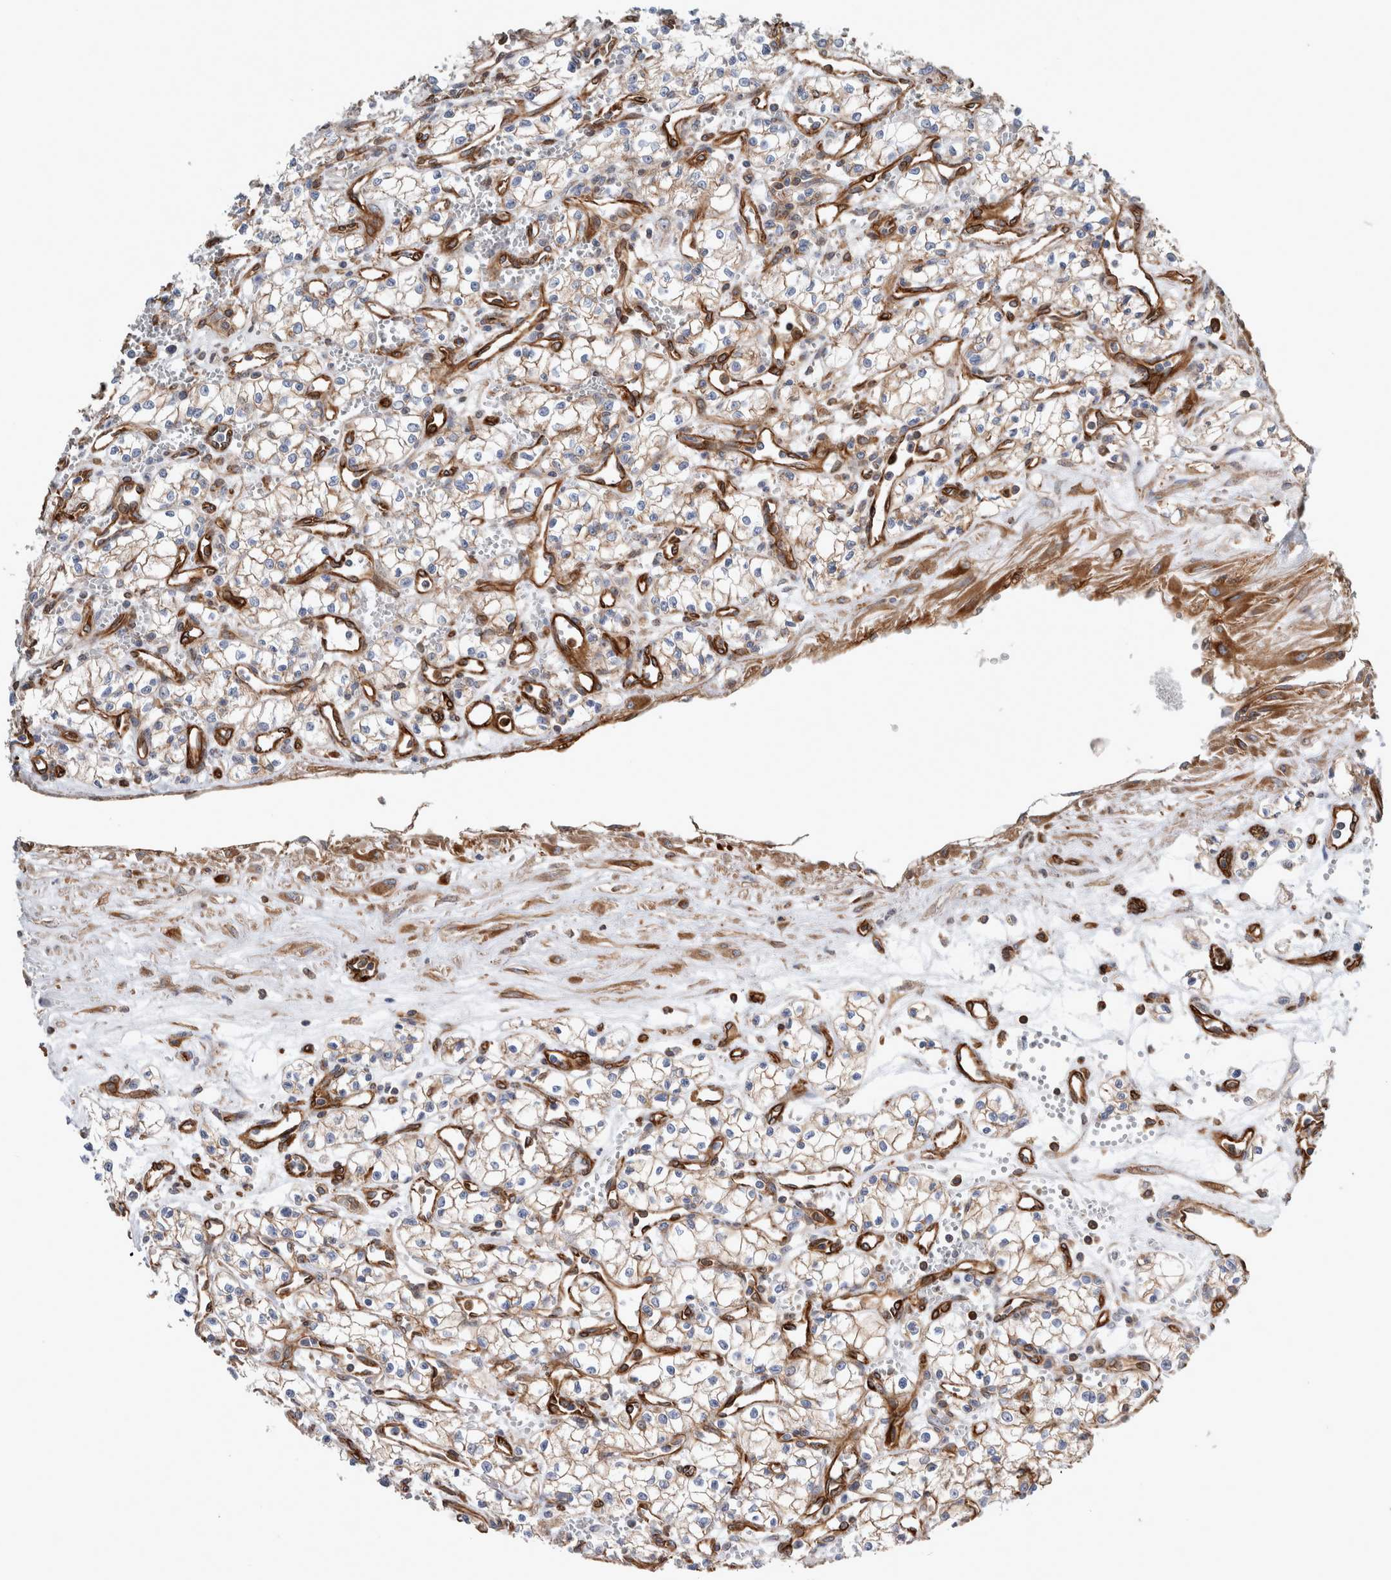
{"staining": {"intensity": "weak", "quantity": "25%-75%", "location": "cytoplasmic/membranous"}, "tissue": "renal cancer", "cell_type": "Tumor cells", "image_type": "cancer", "snomed": [{"axis": "morphology", "description": "Adenocarcinoma, NOS"}, {"axis": "topography", "description": "Kidney"}], "caption": "This is an image of immunohistochemistry (IHC) staining of adenocarcinoma (renal), which shows weak staining in the cytoplasmic/membranous of tumor cells.", "gene": "PLEC", "patient": {"sex": "male", "age": 59}}